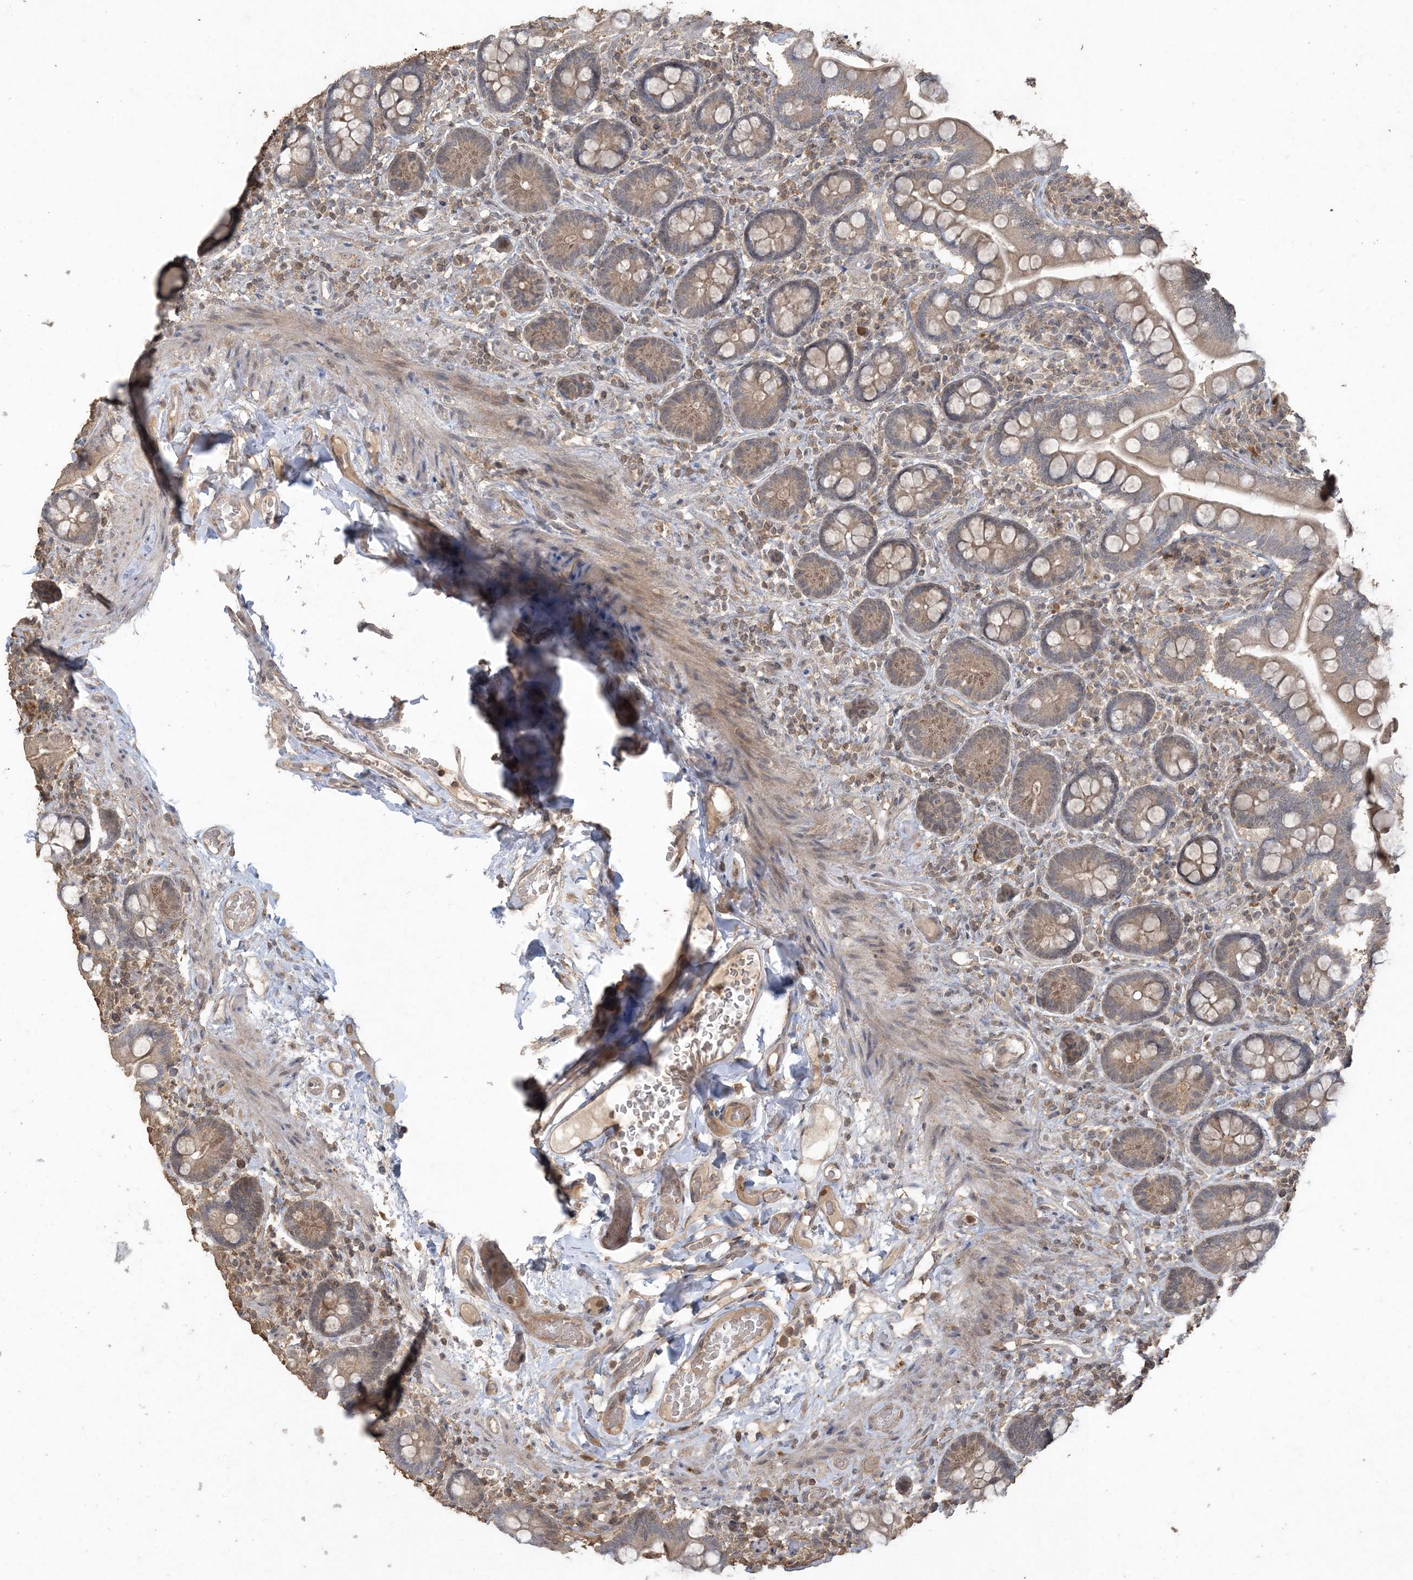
{"staining": {"intensity": "moderate", "quantity": ">75%", "location": "cytoplasmic/membranous"}, "tissue": "small intestine", "cell_type": "Glandular cells", "image_type": "normal", "snomed": [{"axis": "morphology", "description": "Normal tissue, NOS"}, {"axis": "topography", "description": "Small intestine"}], "caption": "Brown immunohistochemical staining in benign human small intestine shows moderate cytoplasmic/membranous staining in approximately >75% of glandular cells.", "gene": "EFCAB8", "patient": {"sex": "female", "age": 64}}